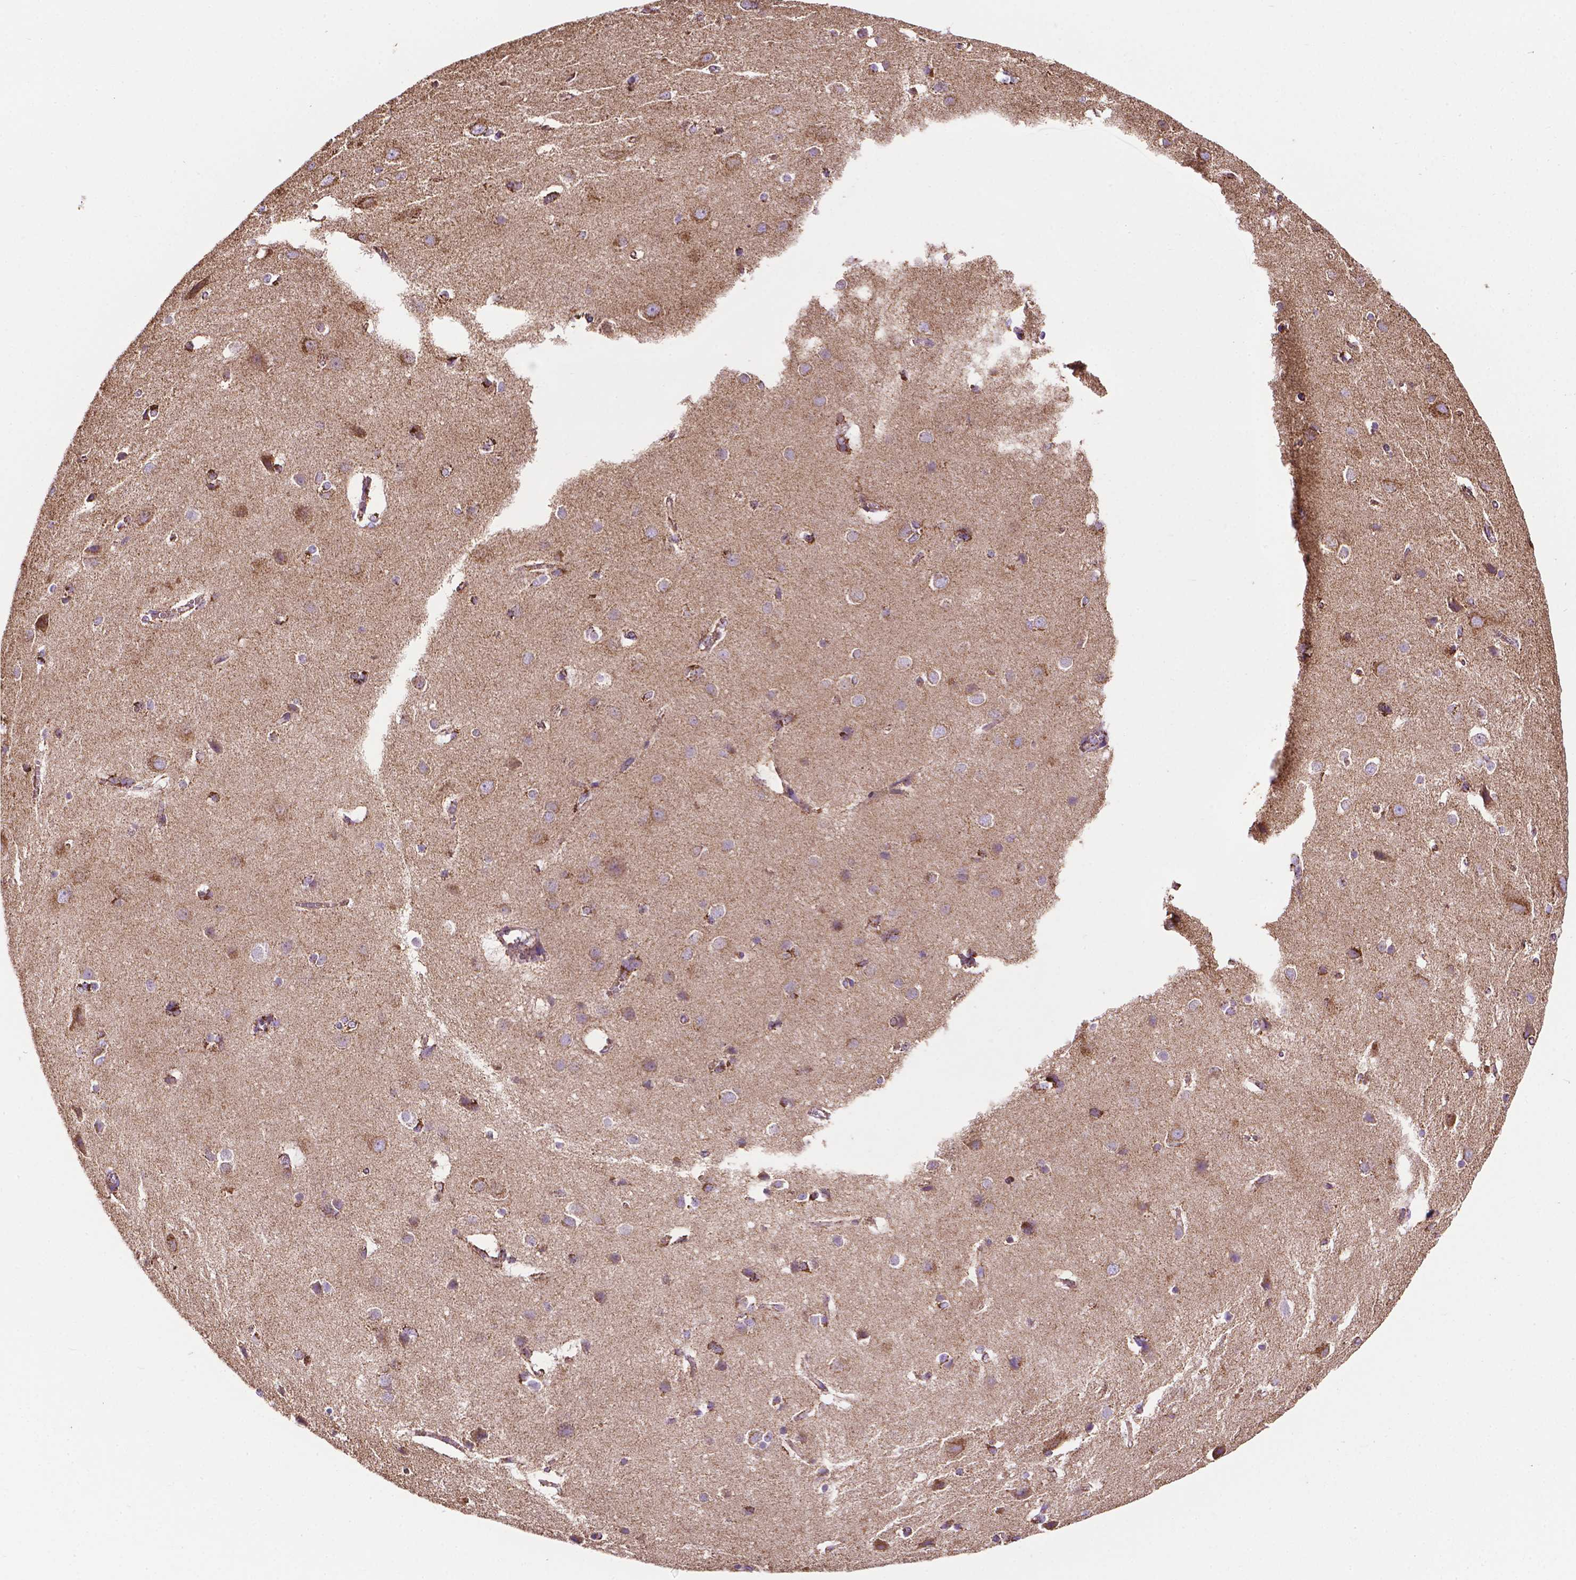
{"staining": {"intensity": "weak", "quantity": "25%-75%", "location": "cytoplasmic/membranous"}, "tissue": "cerebral cortex", "cell_type": "Endothelial cells", "image_type": "normal", "snomed": [{"axis": "morphology", "description": "Normal tissue, NOS"}, {"axis": "topography", "description": "Cerebral cortex"}], "caption": "Protein staining by immunohistochemistry (IHC) demonstrates weak cytoplasmic/membranous expression in about 25%-75% of endothelial cells in unremarkable cerebral cortex. (Stains: DAB (3,3'-diaminobenzidine) in brown, nuclei in blue, Microscopy: brightfield microscopy at high magnification).", "gene": "RMDN3", "patient": {"sex": "male", "age": 37}}